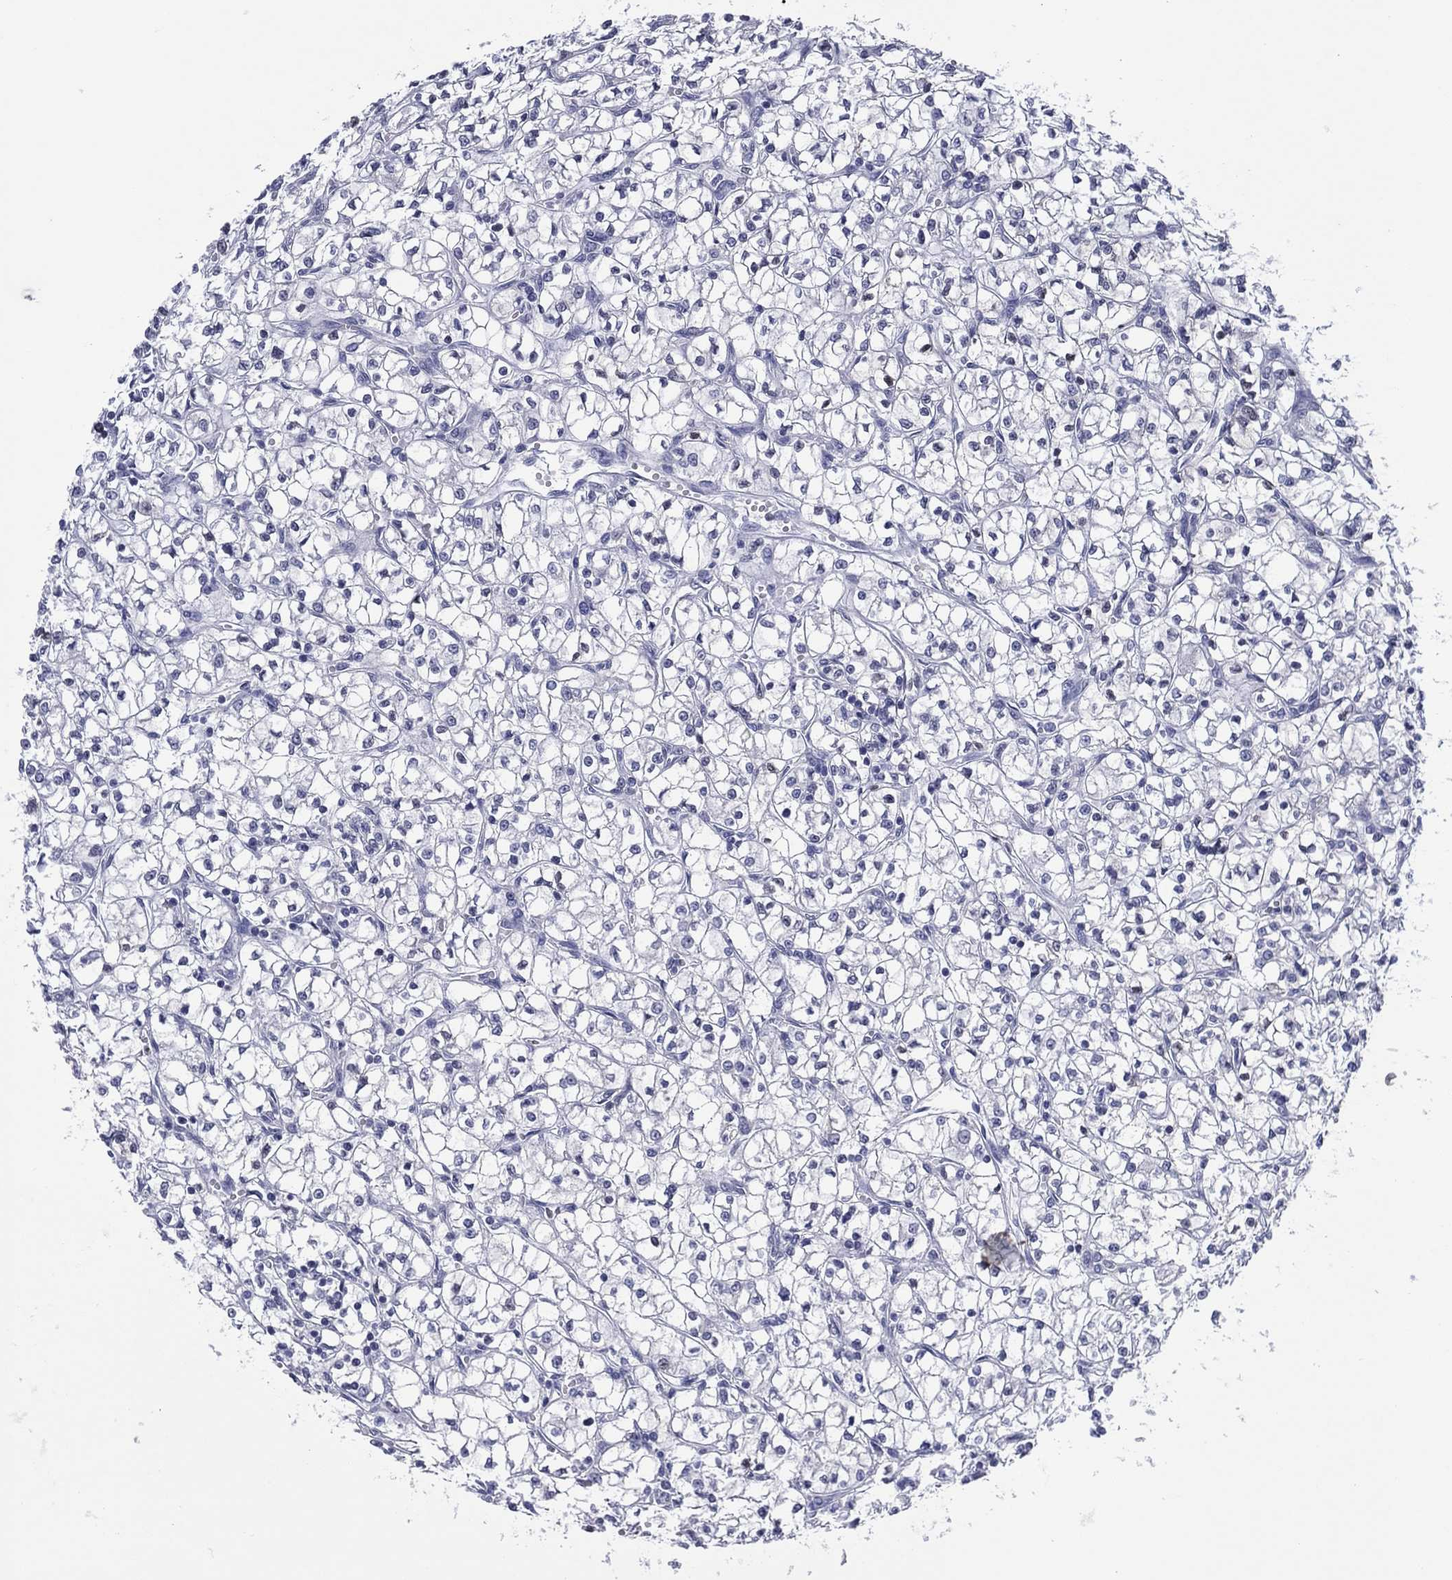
{"staining": {"intensity": "negative", "quantity": "none", "location": "none"}, "tissue": "renal cancer", "cell_type": "Tumor cells", "image_type": "cancer", "snomed": [{"axis": "morphology", "description": "Adenocarcinoma, NOS"}, {"axis": "topography", "description": "Kidney"}], "caption": "The micrograph demonstrates no staining of tumor cells in renal adenocarcinoma. Nuclei are stained in blue.", "gene": "GATA6", "patient": {"sex": "female", "age": 64}}